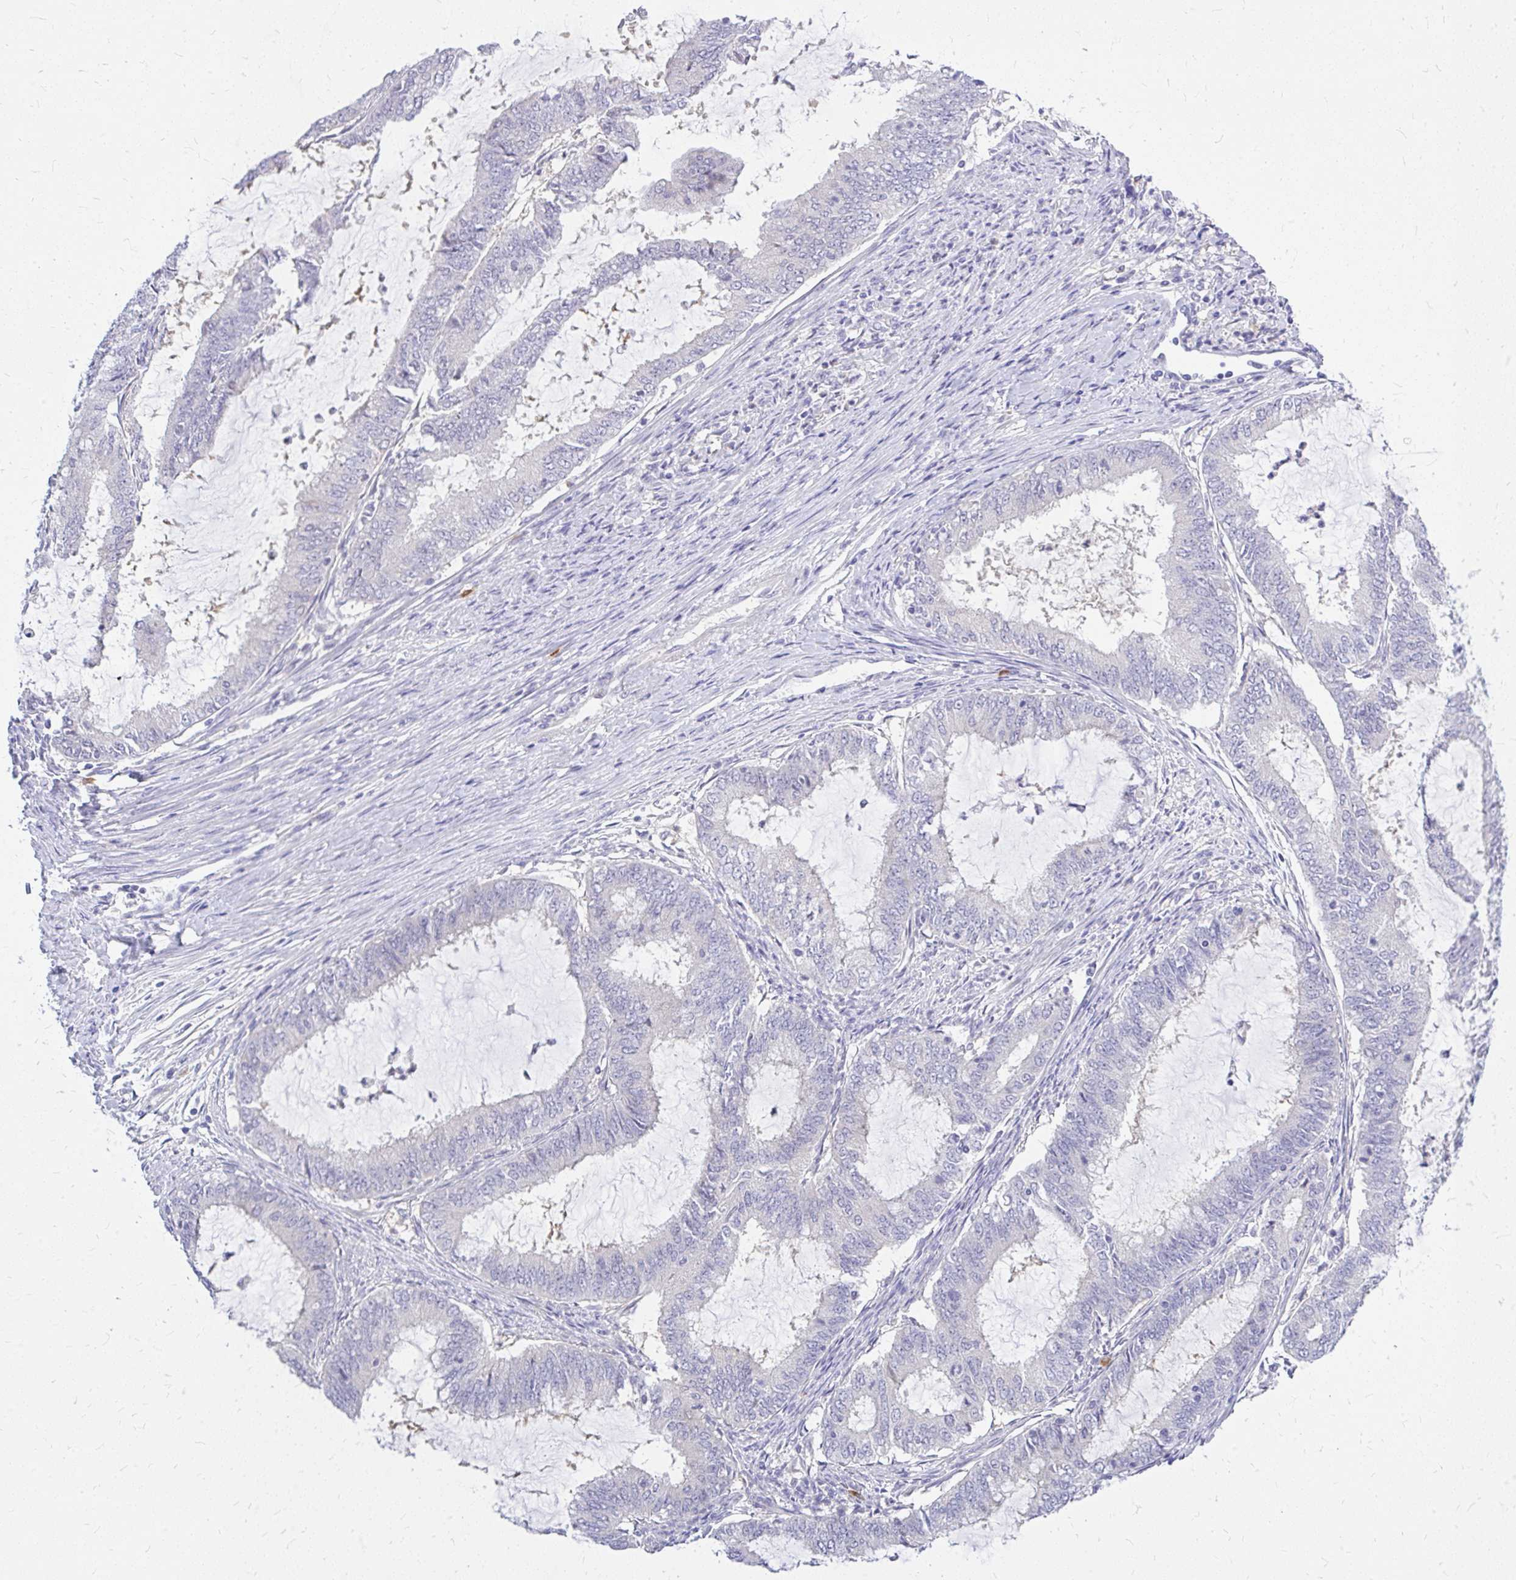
{"staining": {"intensity": "negative", "quantity": "none", "location": "none"}, "tissue": "endometrial cancer", "cell_type": "Tumor cells", "image_type": "cancer", "snomed": [{"axis": "morphology", "description": "Adenocarcinoma, NOS"}, {"axis": "topography", "description": "Endometrium"}], "caption": "Micrograph shows no significant protein staining in tumor cells of adenocarcinoma (endometrial).", "gene": "MAP1LC3A", "patient": {"sex": "female", "age": 51}}